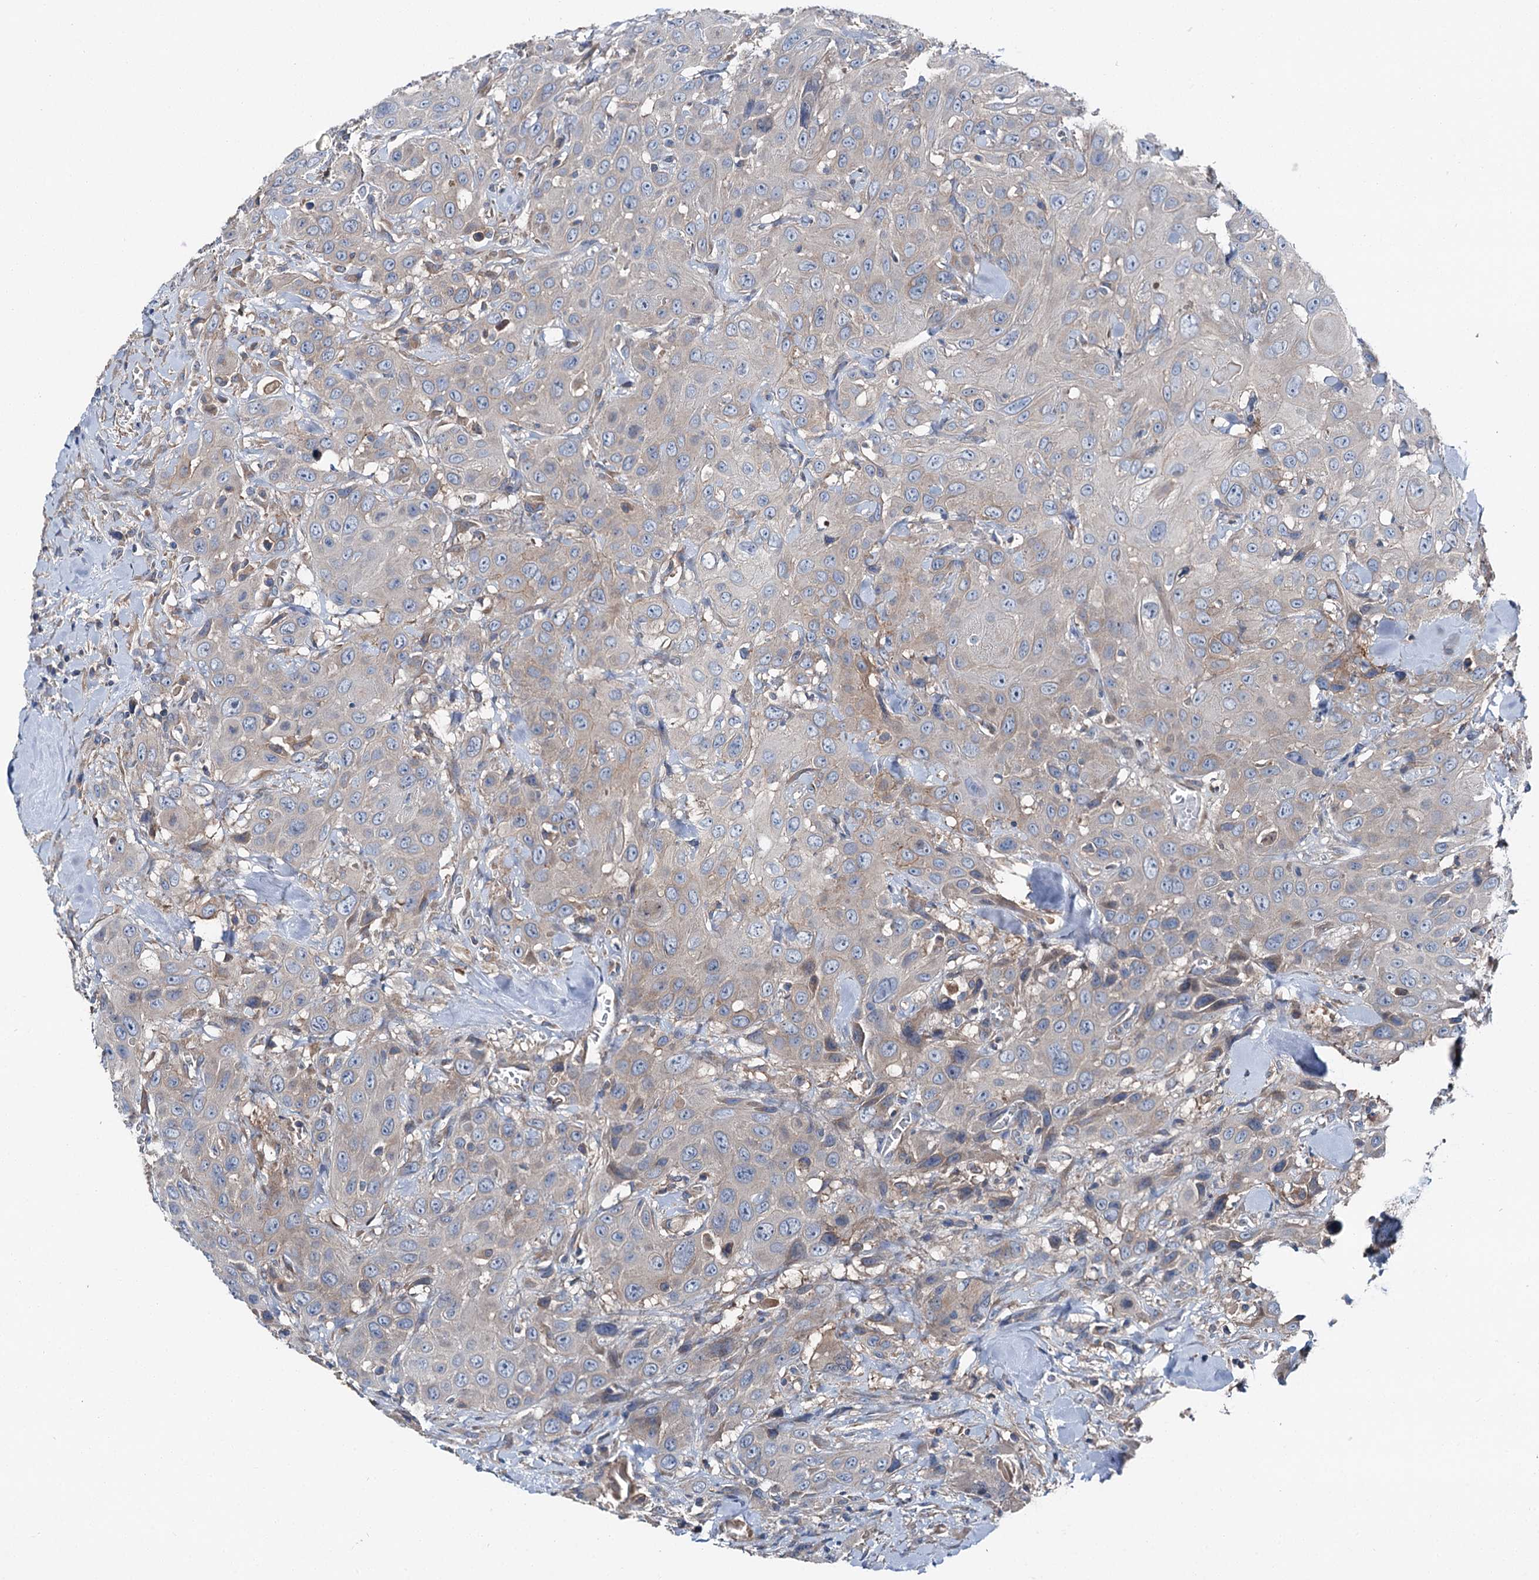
{"staining": {"intensity": "weak", "quantity": "<25%", "location": "cytoplasmic/membranous"}, "tissue": "head and neck cancer", "cell_type": "Tumor cells", "image_type": "cancer", "snomed": [{"axis": "morphology", "description": "Squamous cell carcinoma, NOS"}, {"axis": "topography", "description": "Head-Neck"}], "caption": "An IHC histopathology image of head and neck cancer is shown. There is no staining in tumor cells of head and neck cancer.", "gene": "SLC22A25", "patient": {"sex": "male", "age": 81}}